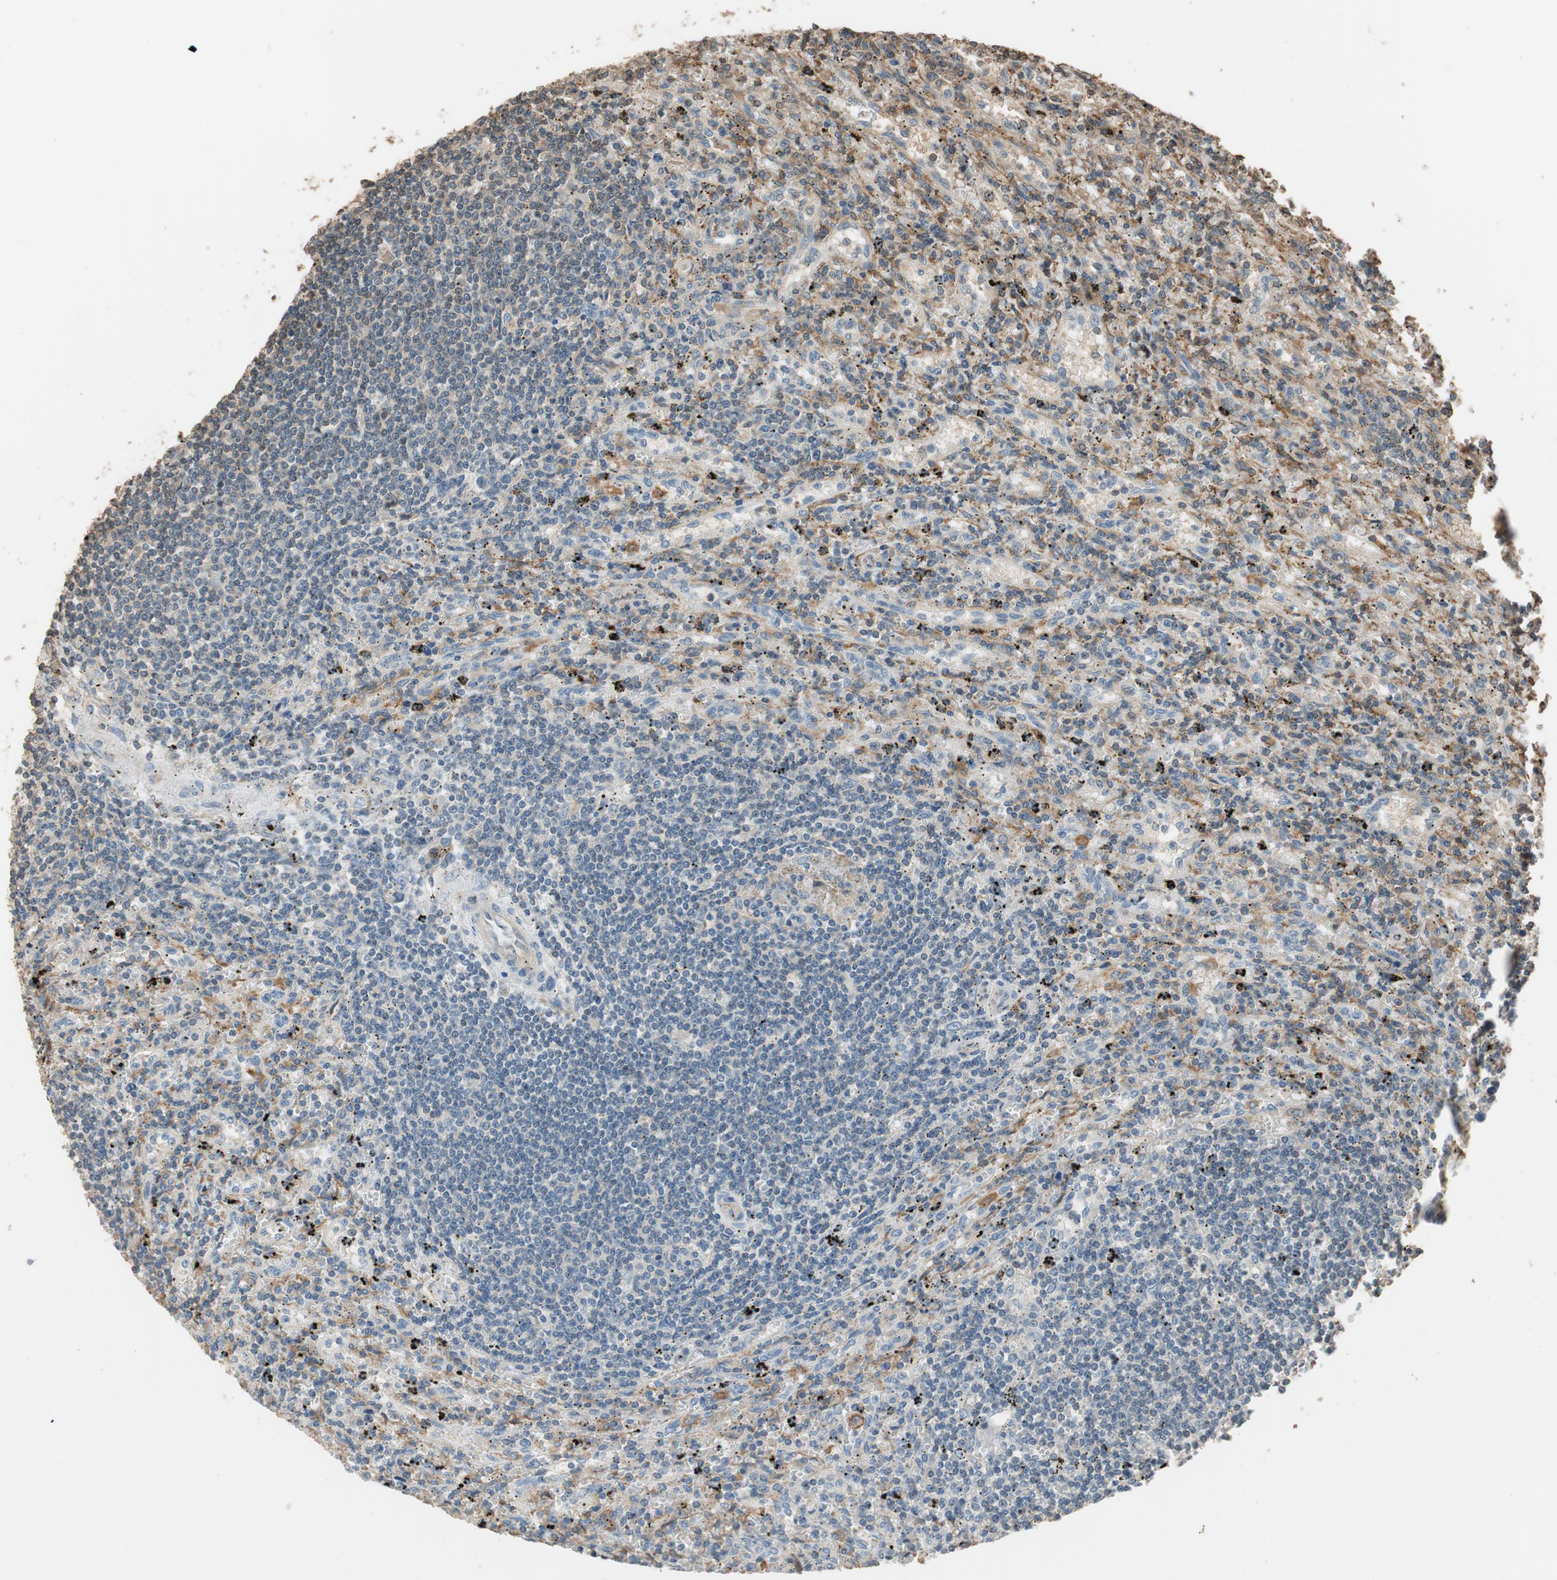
{"staining": {"intensity": "negative", "quantity": "none", "location": "none"}, "tissue": "lymphoma", "cell_type": "Tumor cells", "image_type": "cancer", "snomed": [{"axis": "morphology", "description": "Malignant lymphoma, non-Hodgkin's type, Low grade"}, {"axis": "topography", "description": "Spleen"}], "caption": "A micrograph of human malignant lymphoma, non-Hodgkin's type (low-grade) is negative for staining in tumor cells. The staining was performed using DAB (3,3'-diaminobenzidine) to visualize the protein expression in brown, while the nuclei were stained in blue with hematoxylin (Magnification: 20x).", "gene": "MST1R", "patient": {"sex": "male", "age": 76}}